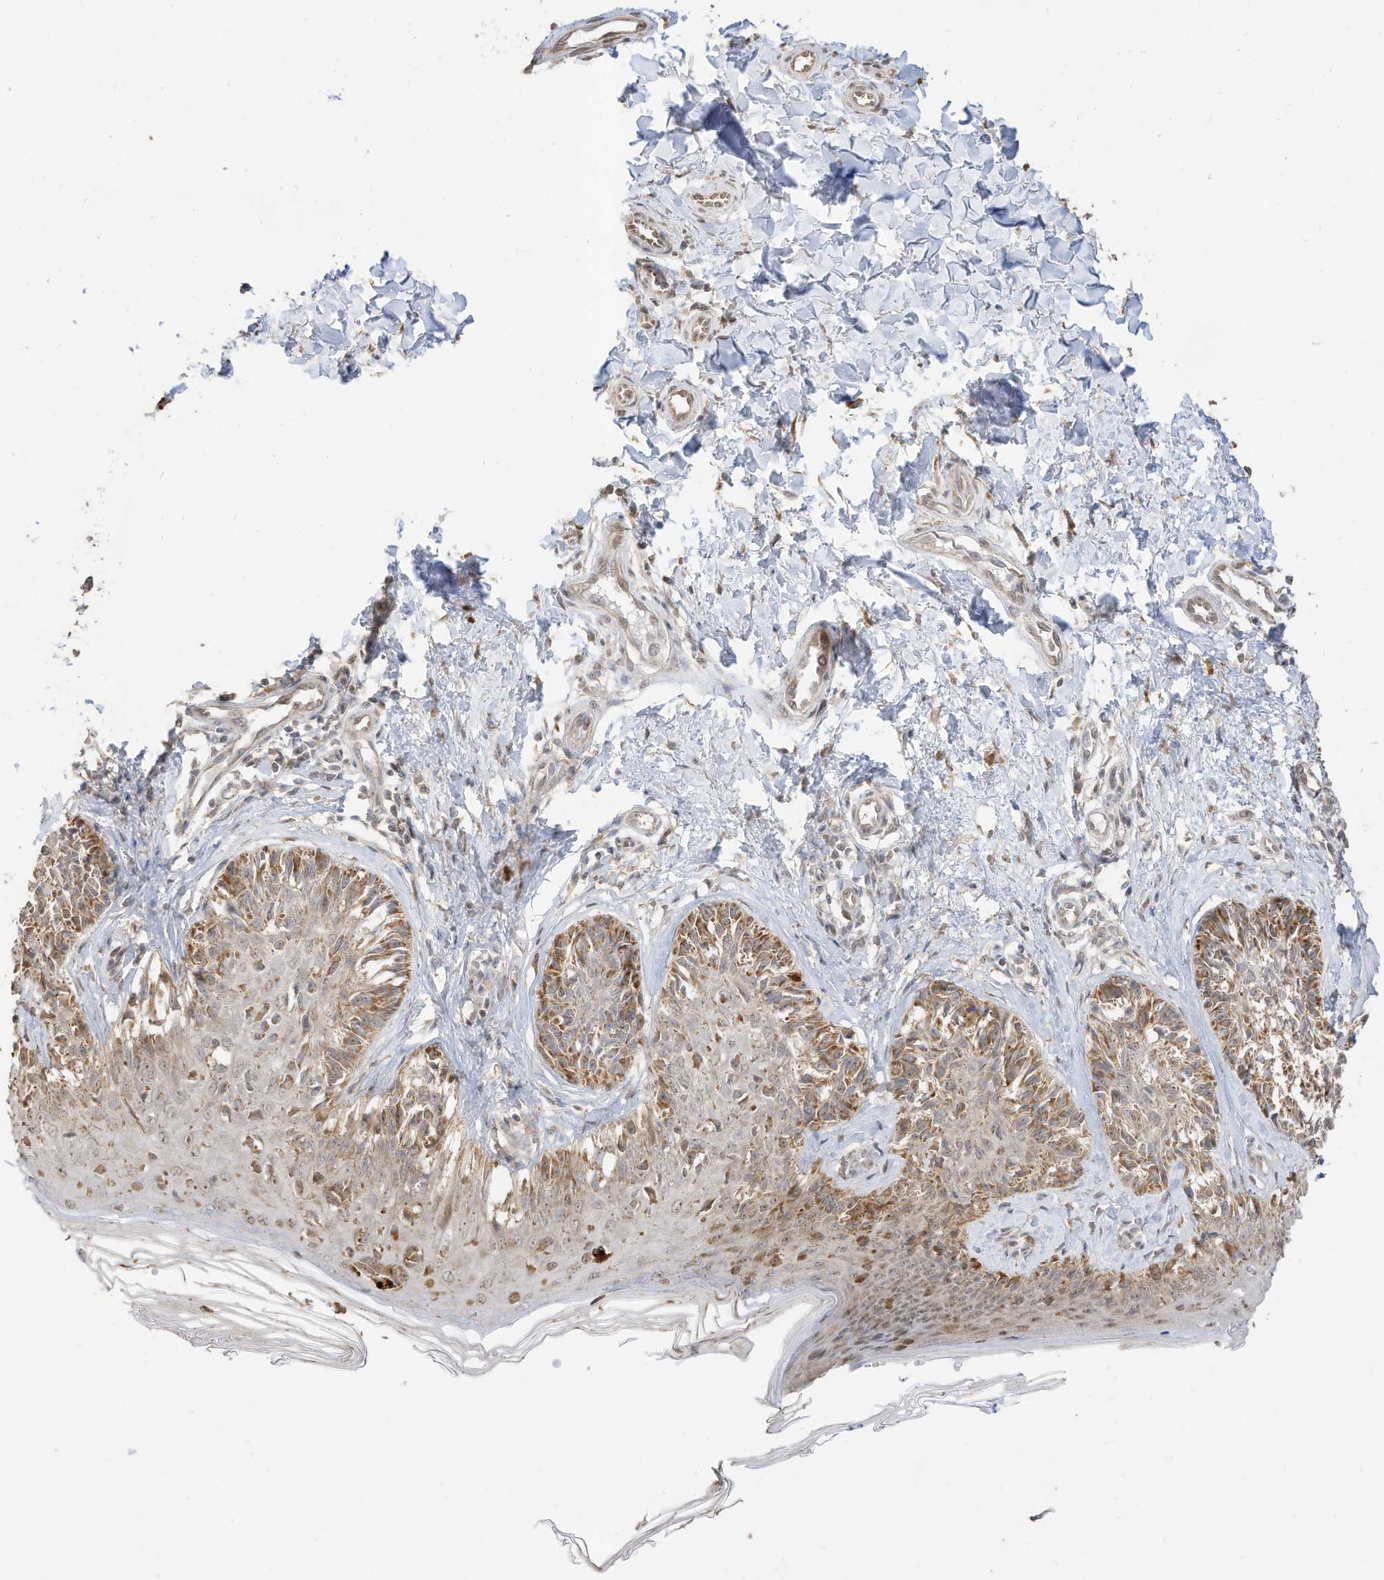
{"staining": {"intensity": "moderate", "quantity": ">75%", "location": "cytoplasmic/membranous"}, "tissue": "melanoma", "cell_type": "Tumor cells", "image_type": "cancer", "snomed": [{"axis": "morphology", "description": "Malignant melanoma, NOS"}, {"axis": "topography", "description": "Skin"}], "caption": "IHC (DAB (3,3'-diaminobenzidine)) staining of human melanoma displays moderate cytoplasmic/membranous protein expression in approximately >75% of tumor cells. Nuclei are stained in blue.", "gene": "CAGE1", "patient": {"sex": "male", "age": 53}}